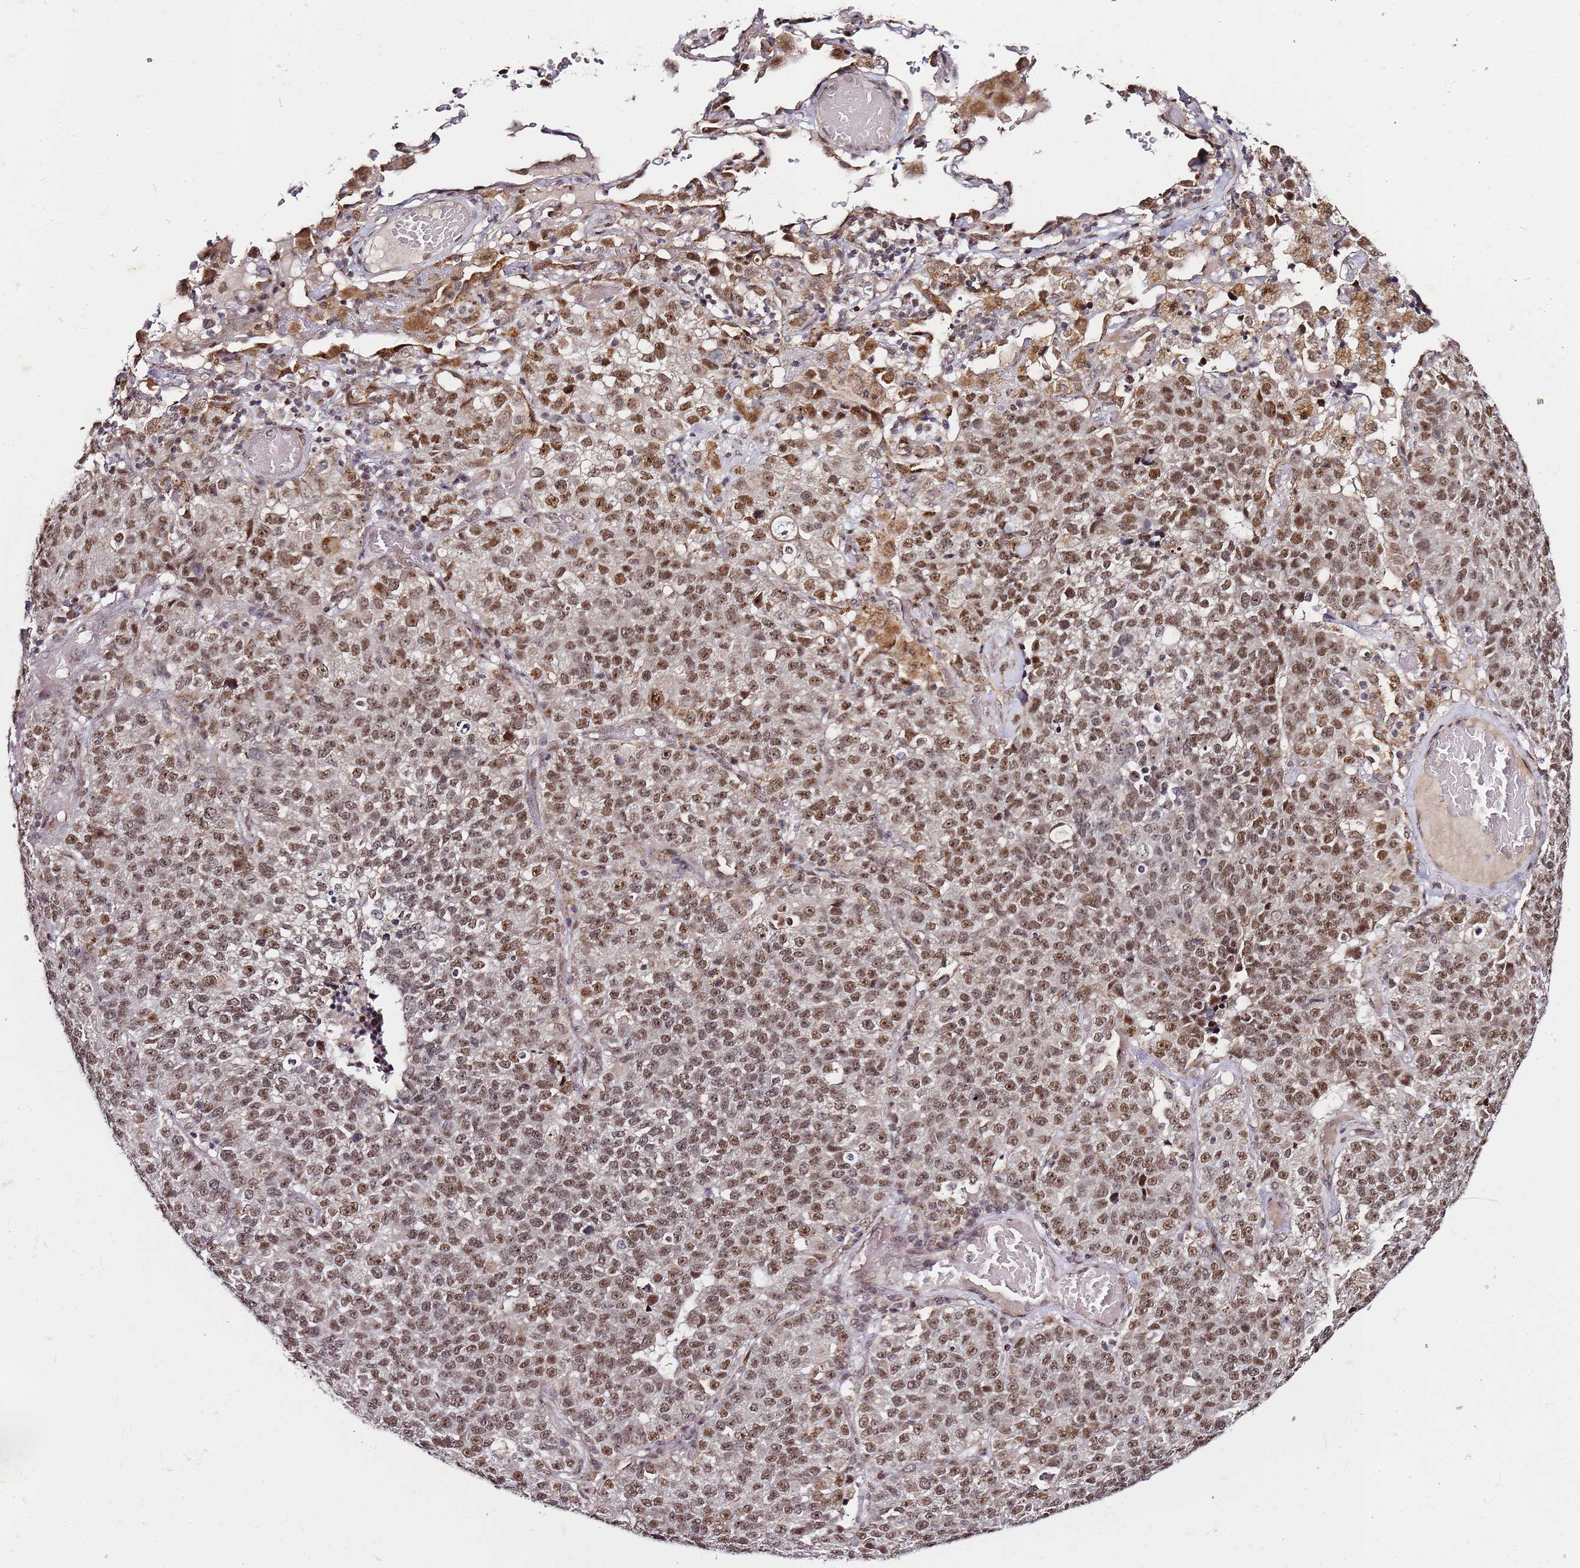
{"staining": {"intensity": "moderate", "quantity": ">75%", "location": "nuclear"}, "tissue": "lung cancer", "cell_type": "Tumor cells", "image_type": "cancer", "snomed": [{"axis": "morphology", "description": "Adenocarcinoma, NOS"}, {"axis": "topography", "description": "Lung"}], "caption": "Immunohistochemistry (IHC) of human lung adenocarcinoma shows medium levels of moderate nuclear expression in approximately >75% of tumor cells.", "gene": "TP53AIP1", "patient": {"sex": "male", "age": 49}}